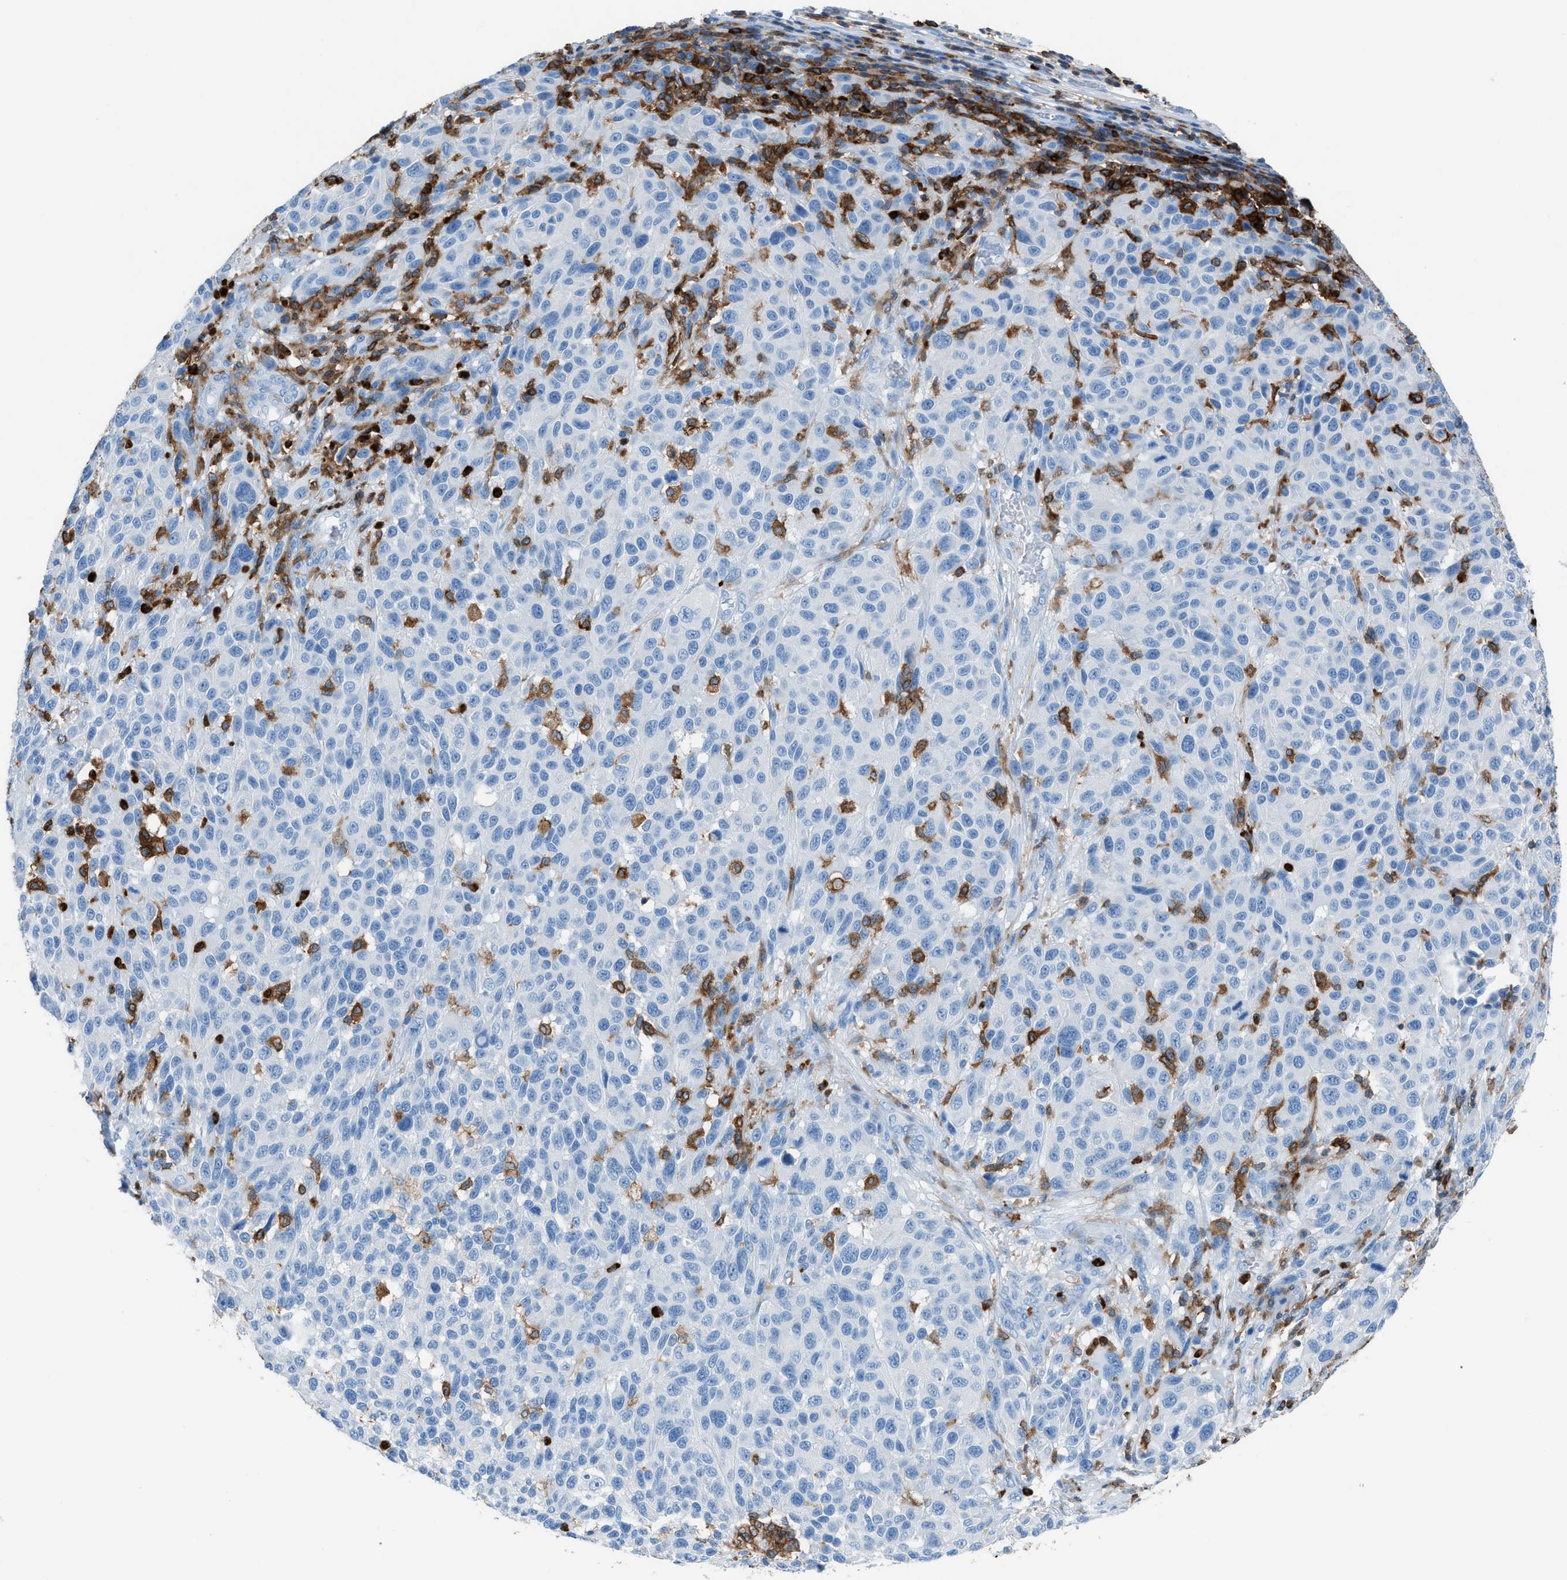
{"staining": {"intensity": "negative", "quantity": "none", "location": "none"}, "tissue": "melanoma", "cell_type": "Tumor cells", "image_type": "cancer", "snomed": [{"axis": "morphology", "description": "Malignant melanoma, Metastatic site"}, {"axis": "topography", "description": "Lymph node"}], "caption": "An immunohistochemistry micrograph of malignant melanoma (metastatic site) is shown. There is no staining in tumor cells of malignant melanoma (metastatic site).", "gene": "ITGB2", "patient": {"sex": "male", "age": 61}}